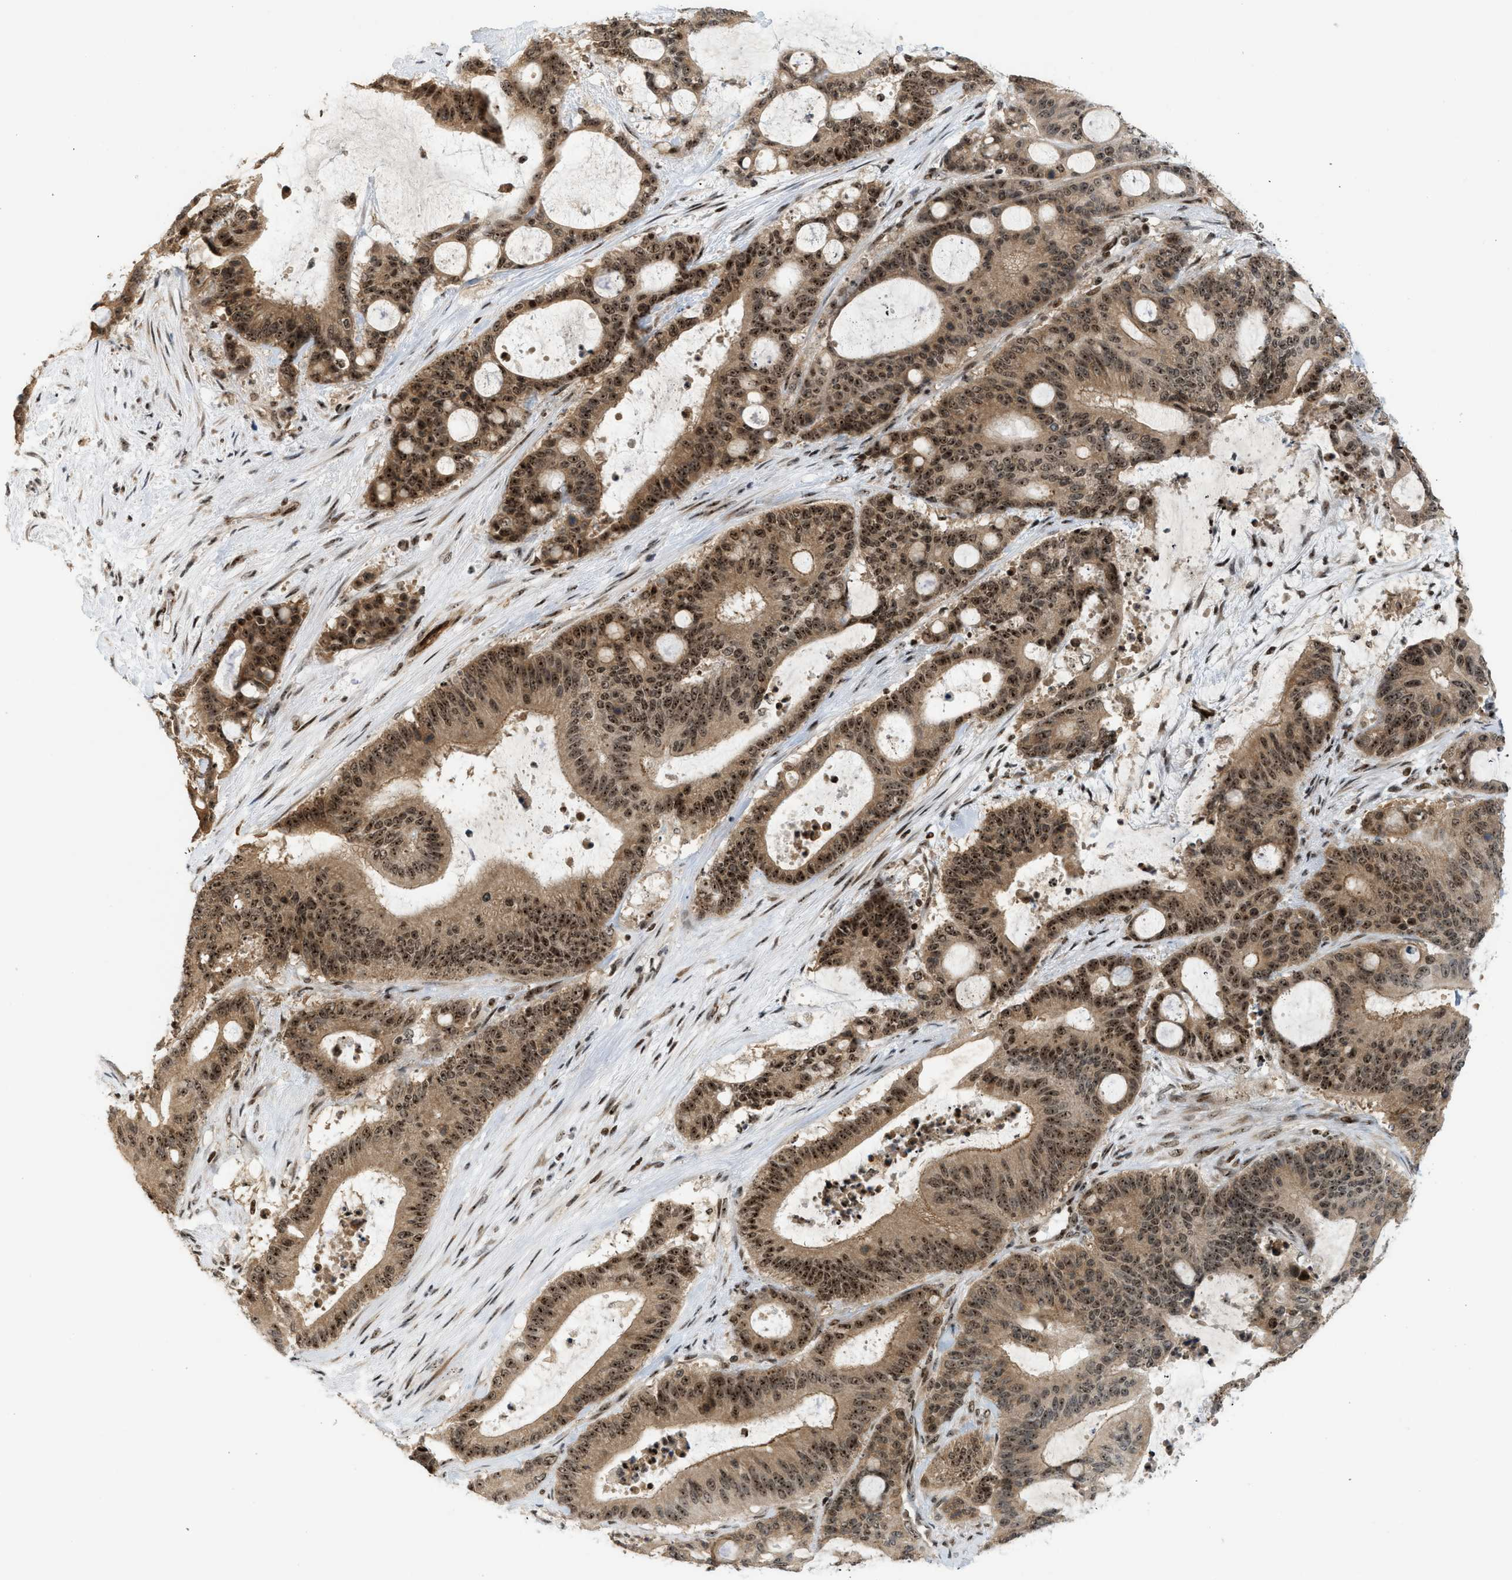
{"staining": {"intensity": "strong", "quantity": ">75%", "location": "cytoplasmic/membranous,nuclear"}, "tissue": "liver cancer", "cell_type": "Tumor cells", "image_type": "cancer", "snomed": [{"axis": "morphology", "description": "Cholangiocarcinoma"}, {"axis": "topography", "description": "Liver"}], "caption": "A high-resolution micrograph shows IHC staining of liver cancer (cholangiocarcinoma), which exhibits strong cytoplasmic/membranous and nuclear staining in about >75% of tumor cells.", "gene": "ZNF22", "patient": {"sex": "female", "age": 73}}